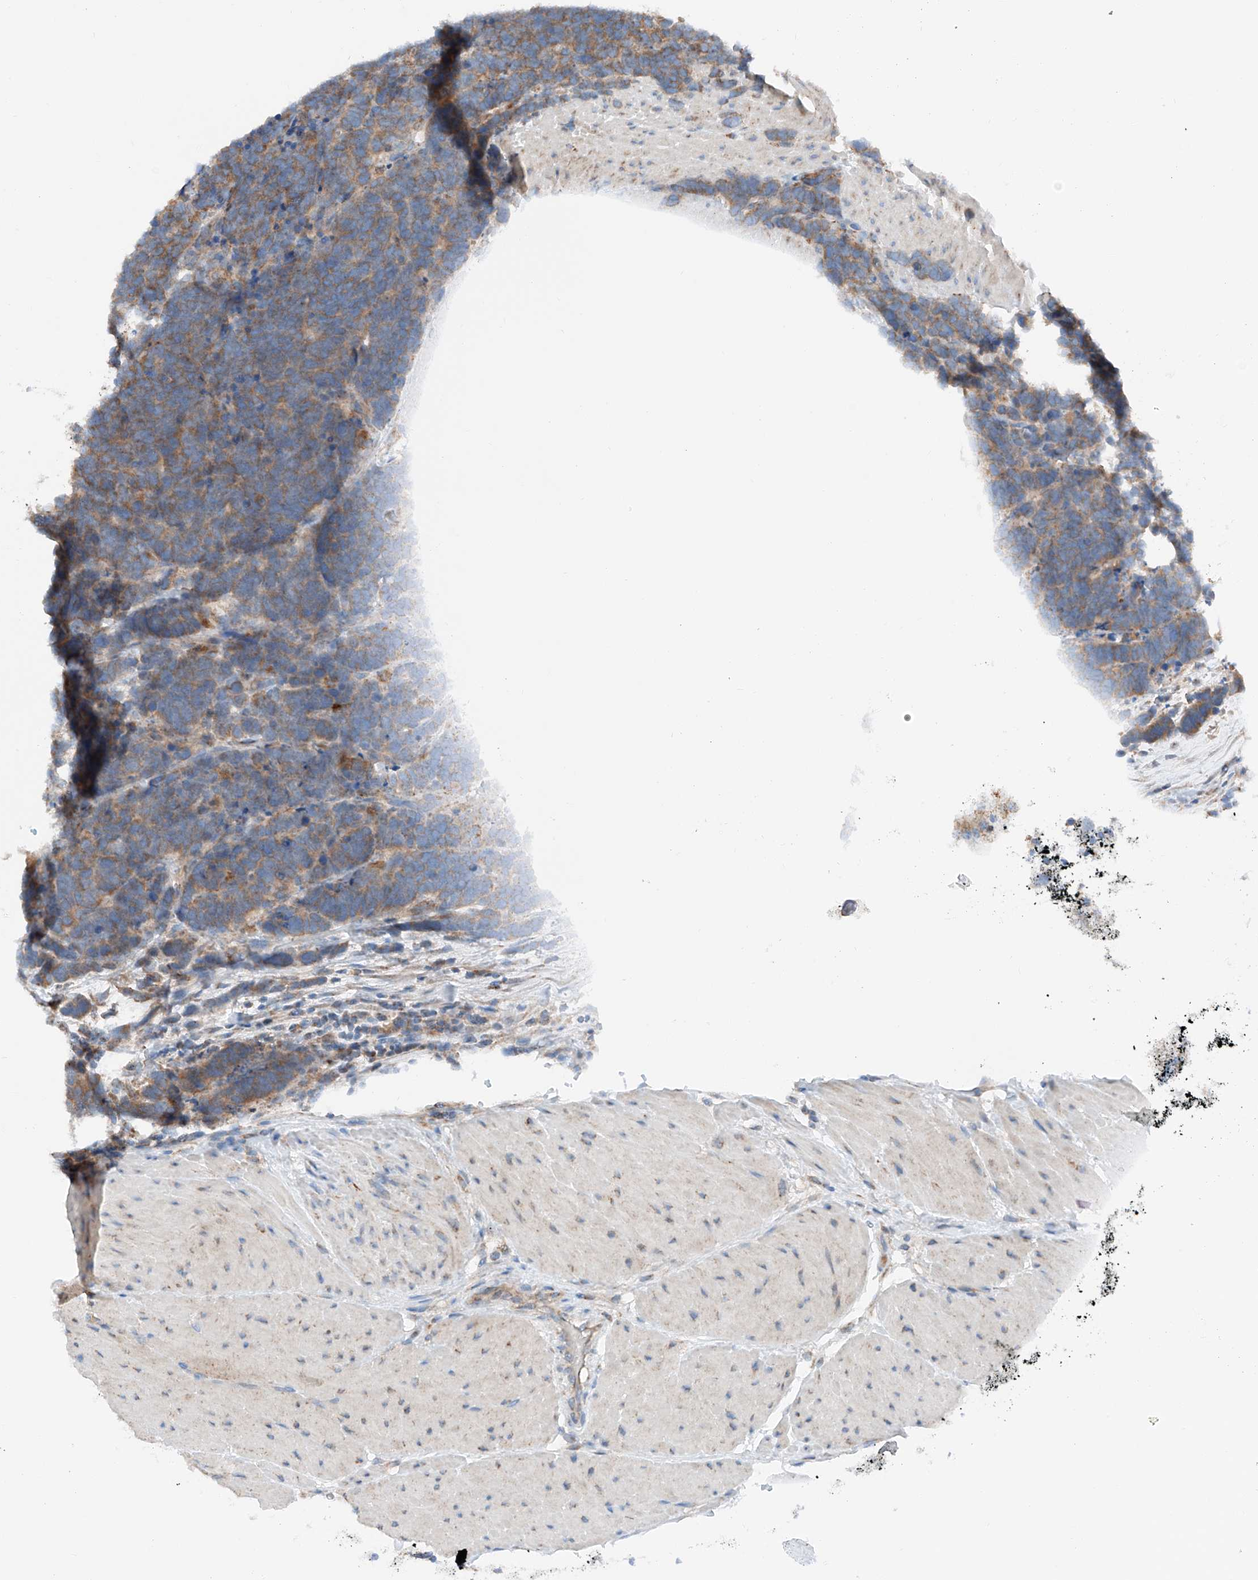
{"staining": {"intensity": "moderate", "quantity": "25%-75%", "location": "cytoplasmic/membranous"}, "tissue": "carcinoid", "cell_type": "Tumor cells", "image_type": "cancer", "snomed": [{"axis": "morphology", "description": "Carcinoma, NOS"}, {"axis": "morphology", "description": "Carcinoid, malignant, NOS"}, {"axis": "topography", "description": "Urinary bladder"}], "caption": "Protein analysis of malignant carcinoid tissue reveals moderate cytoplasmic/membranous expression in about 25%-75% of tumor cells. (DAB (3,3'-diaminobenzidine) IHC, brown staining for protein, blue staining for nuclei).", "gene": "MRAP", "patient": {"sex": "male", "age": 57}}